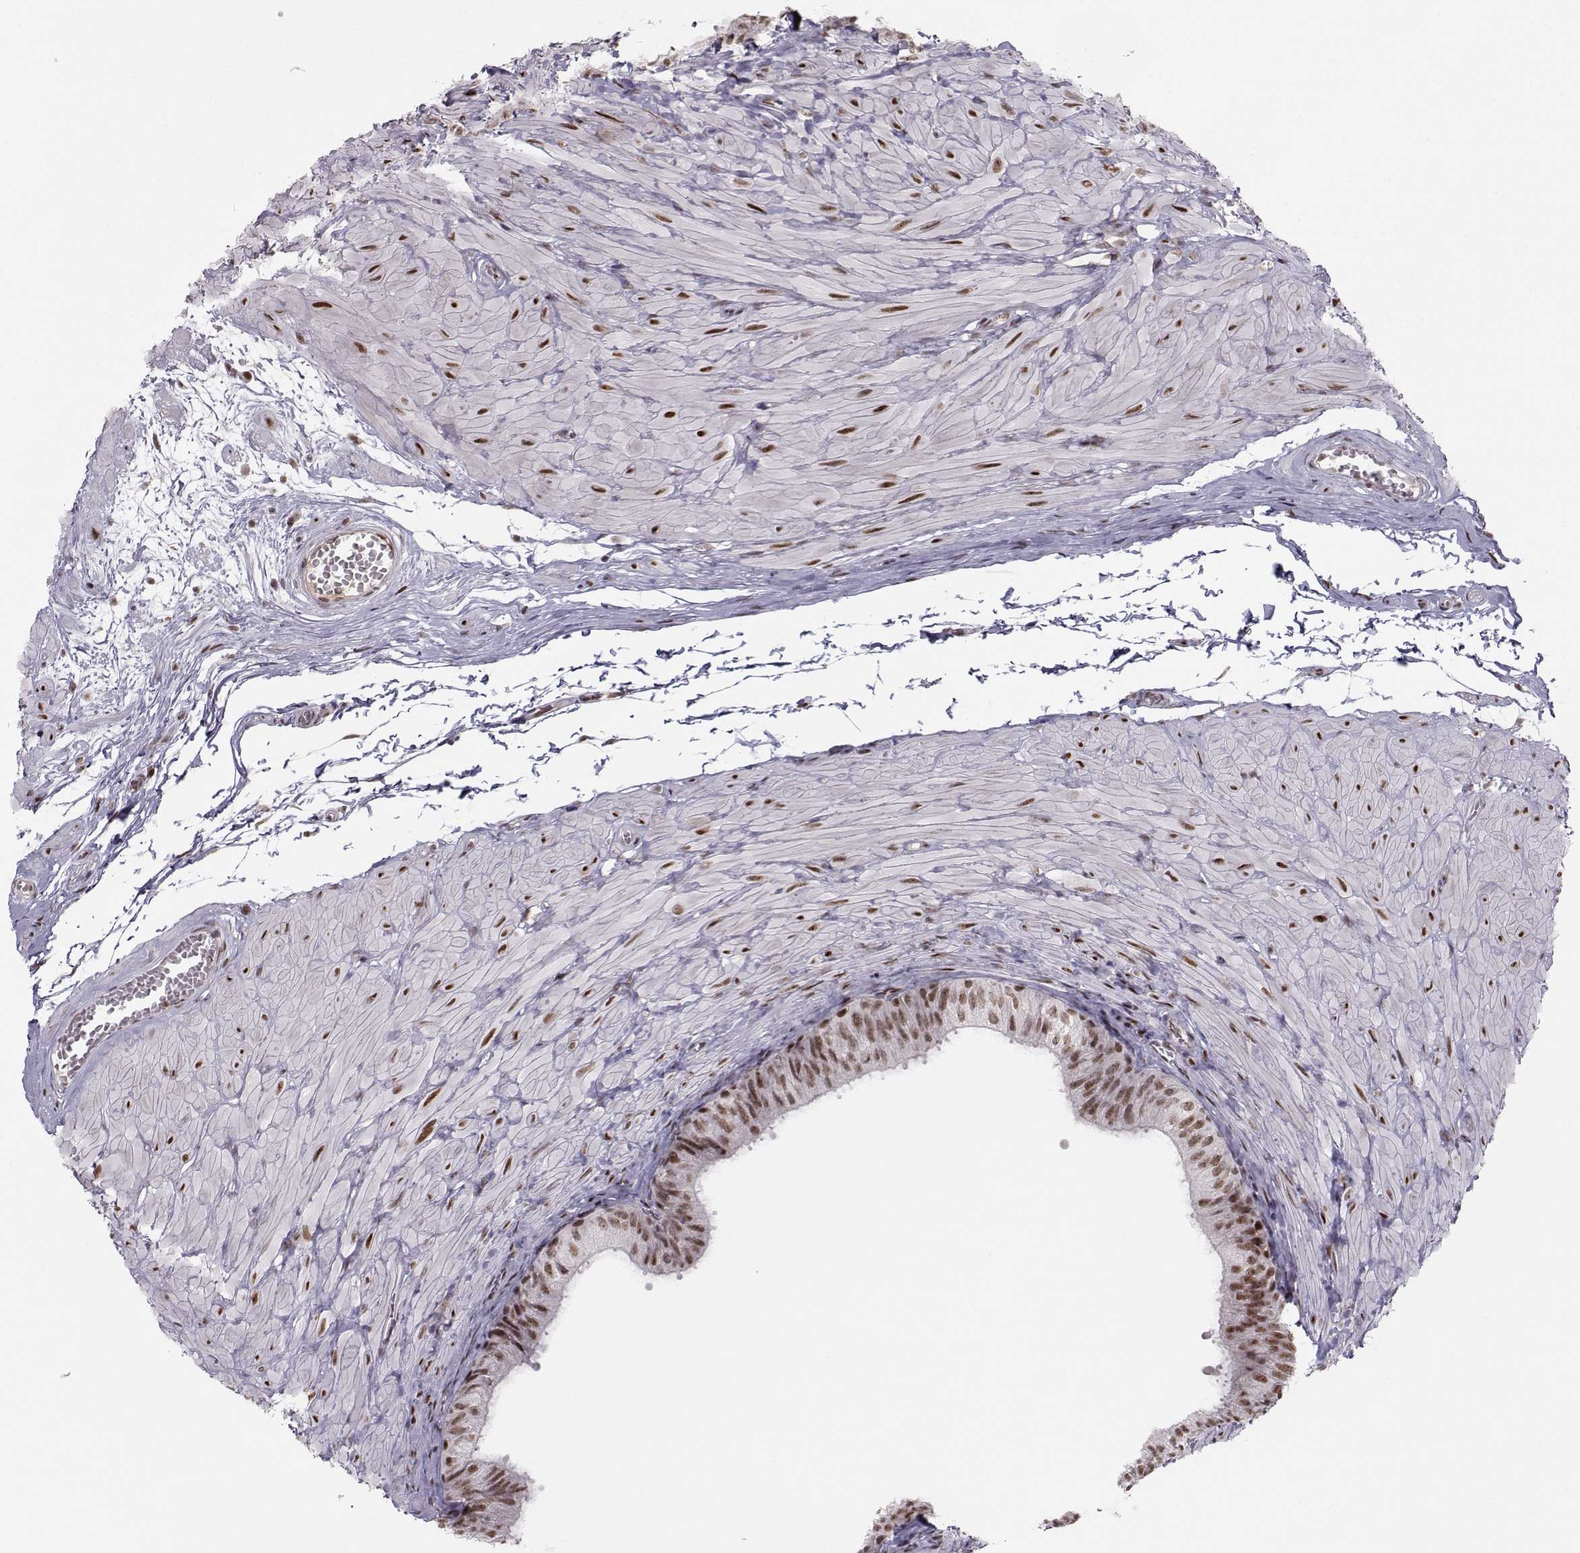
{"staining": {"intensity": "strong", "quantity": "25%-75%", "location": "nuclear"}, "tissue": "epididymis", "cell_type": "Glandular cells", "image_type": "normal", "snomed": [{"axis": "morphology", "description": "Normal tissue, NOS"}, {"axis": "topography", "description": "Epididymis"}, {"axis": "topography", "description": "Vas deferens"}], "caption": "A high-resolution histopathology image shows IHC staining of normal epididymis, which exhibits strong nuclear staining in approximately 25%-75% of glandular cells.", "gene": "SNAPC2", "patient": {"sex": "male", "age": 23}}